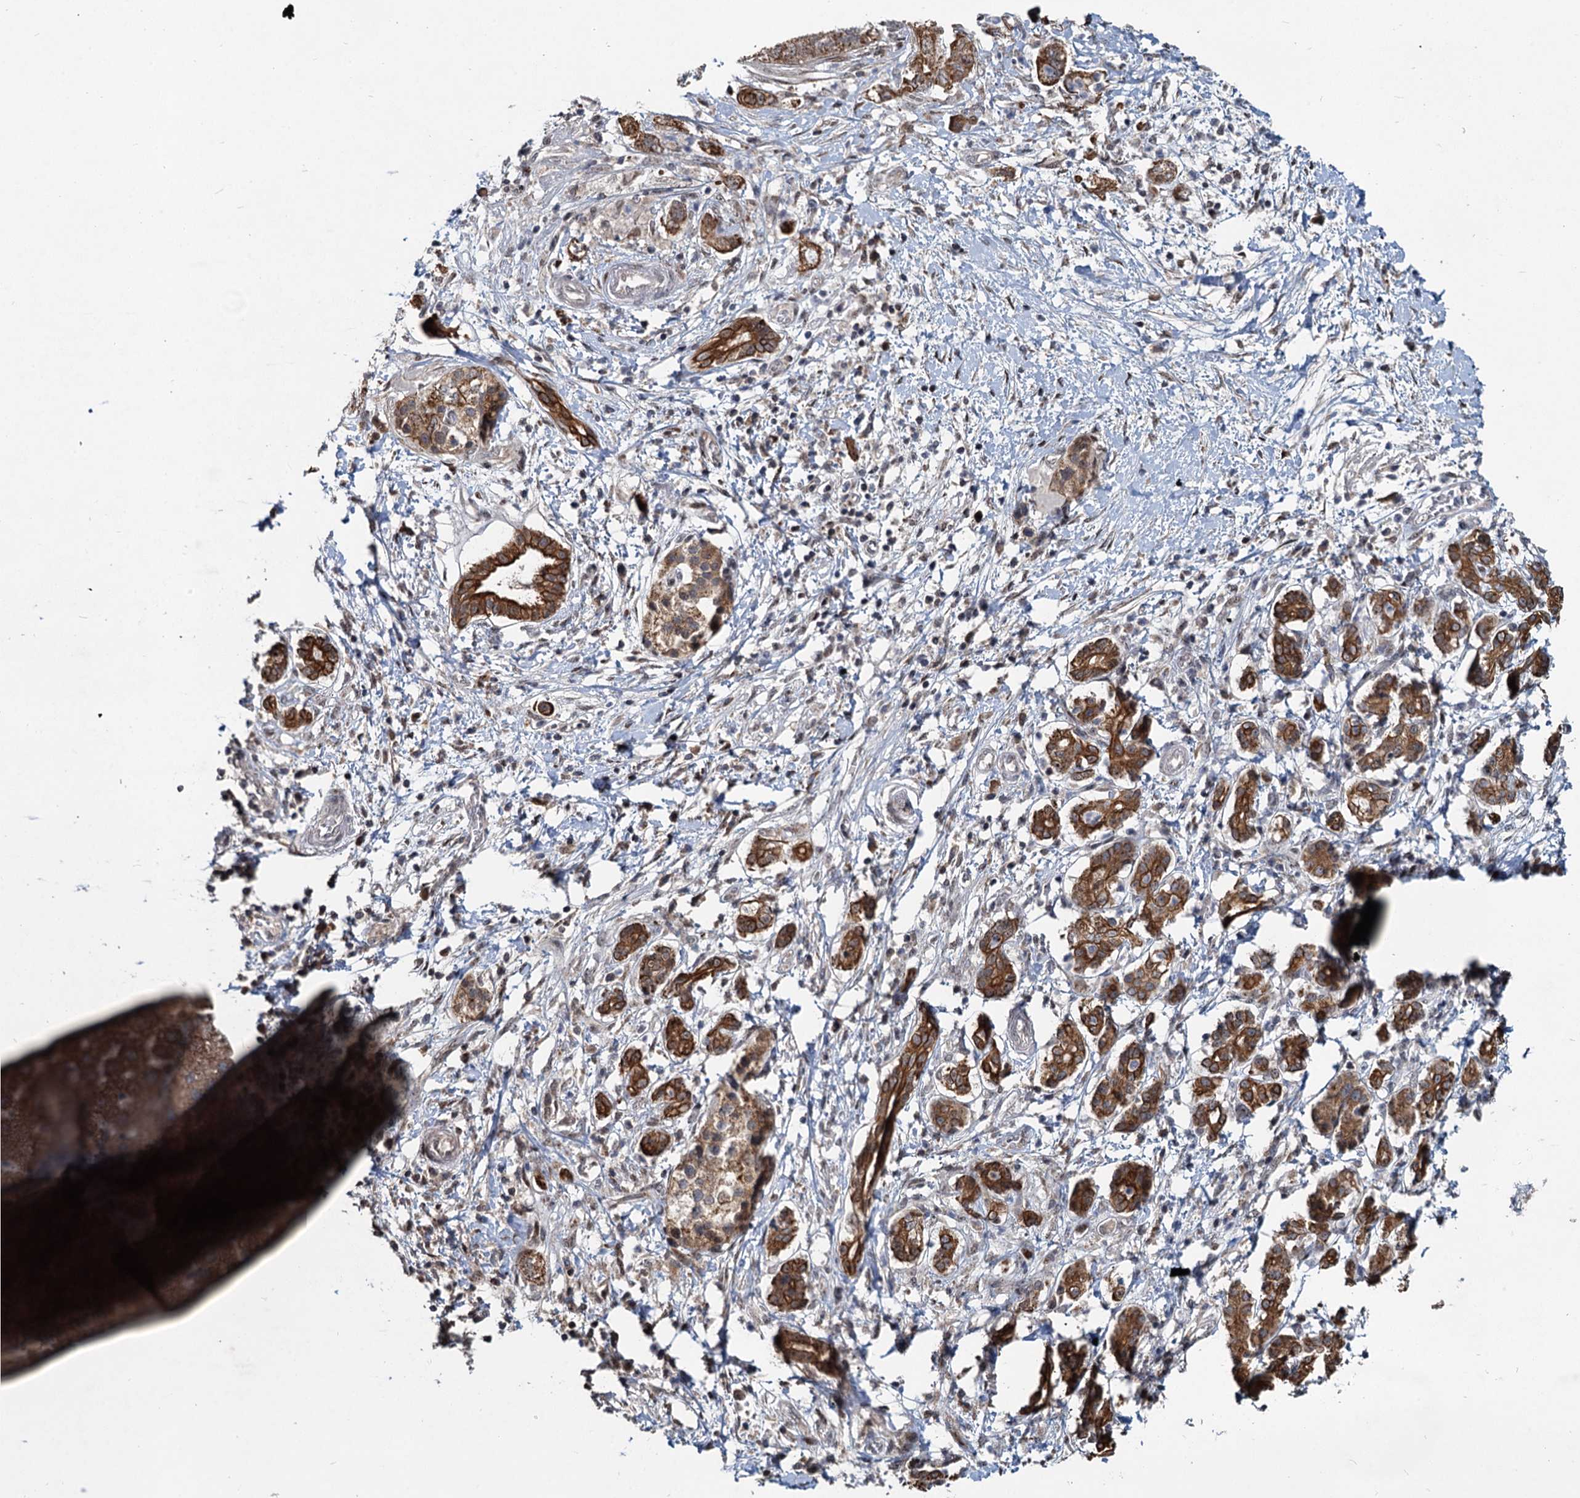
{"staining": {"intensity": "strong", "quantity": ">75%", "location": "cytoplasmic/membranous"}, "tissue": "pancreatic cancer", "cell_type": "Tumor cells", "image_type": "cancer", "snomed": [{"axis": "morphology", "description": "Adenocarcinoma, NOS"}, {"axis": "topography", "description": "Pancreas"}], "caption": "Immunohistochemical staining of human pancreatic cancer reveals high levels of strong cytoplasmic/membranous staining in approximately >75% of tumor cells.", "gene": "RITA1", "patient": {"sex": "female", "age": 73}}